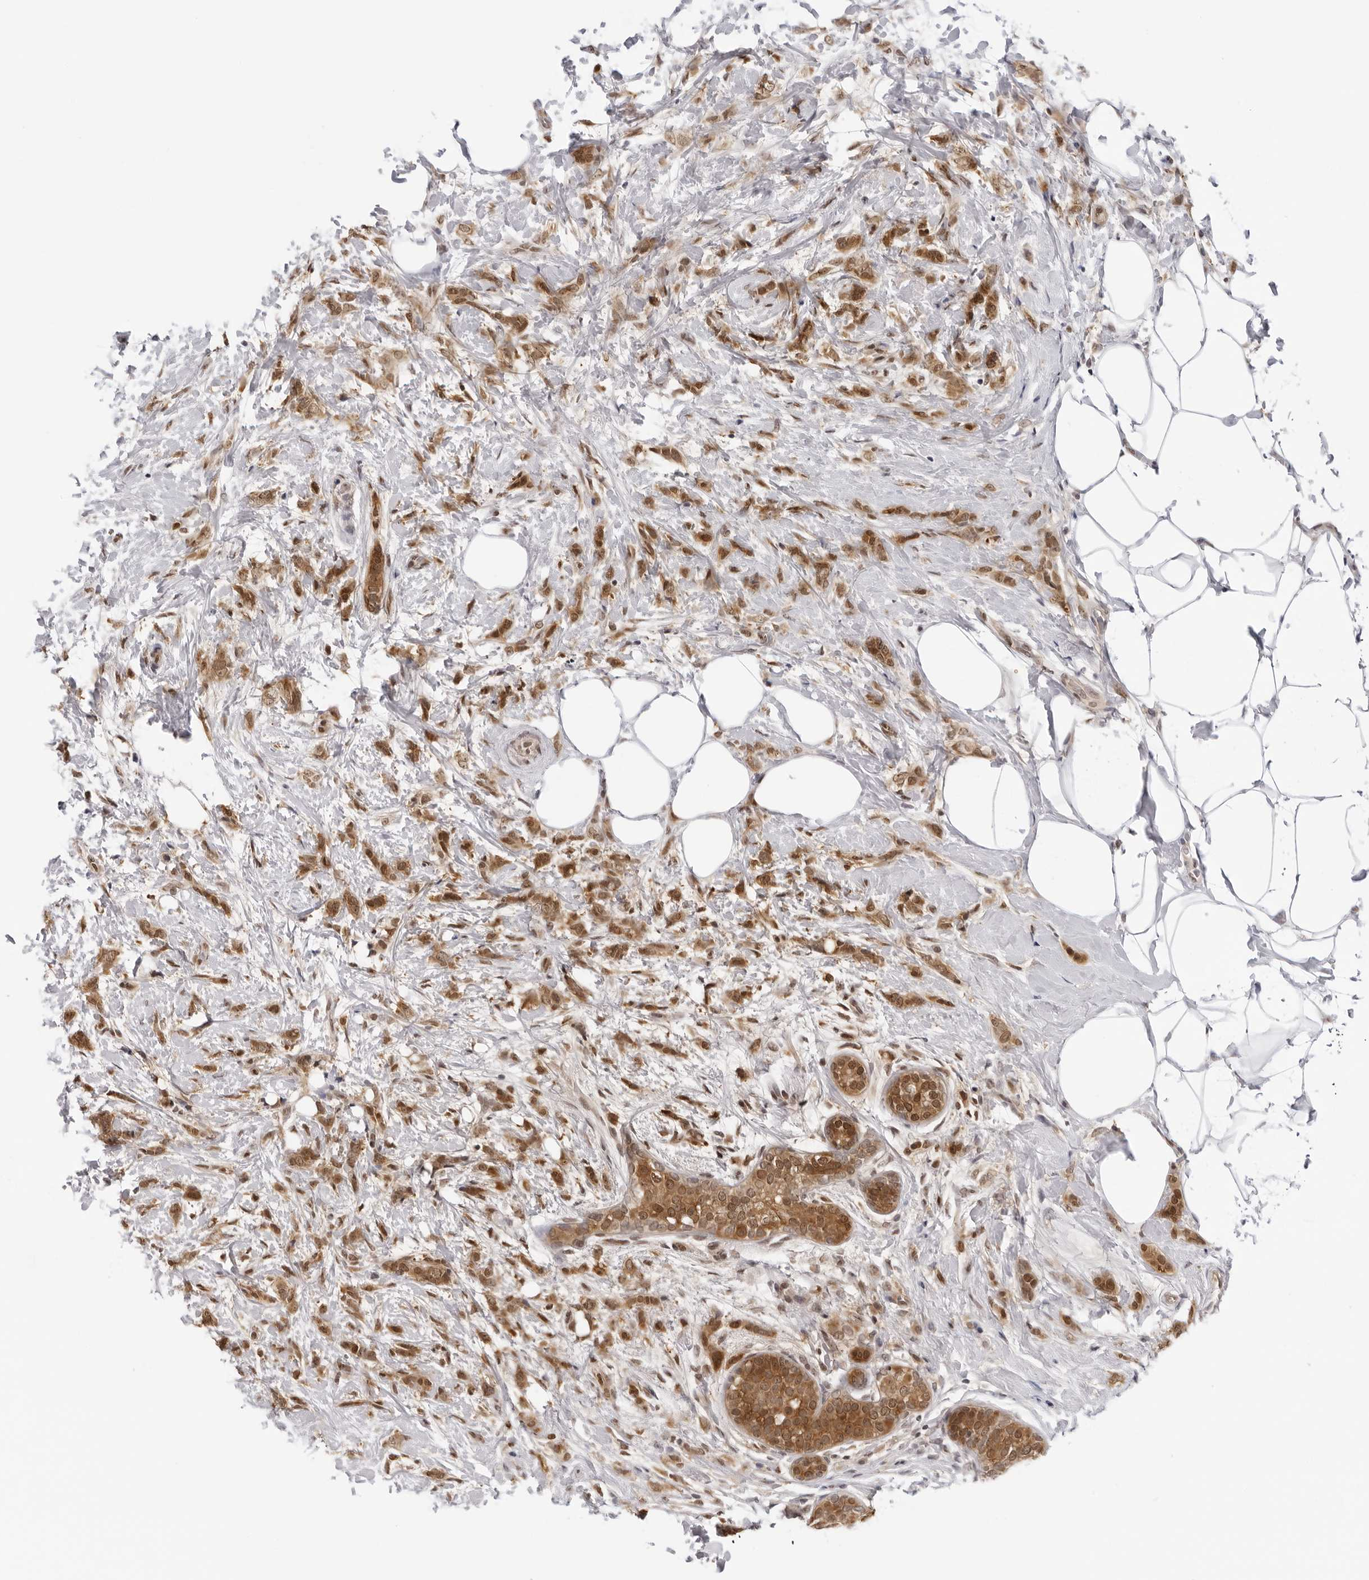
{"staining": {"intensity": "moderate", "quantity": ">75%", "location": "cytoplasmic/membranous,nuclear"}, "tissue": "breast cancer", "cell_type": "Tumor cells", "image_type": "cancer", "snomed": [{"axis": "morphology", "description": "Lobular carcinoma, in situ"}, {"axis": "morphology", "description": "Lobular carcinoma"}, {"axis": "topography", "description": "Breast"}], "caption": "IHC photomicrograph of human breast cancer stained for a protein (brown), which shows medium levels of moderate cytoplasmic/membranous and nuclear positivity in about >75% of tumor cells.", "gene": "WDR77", "patient": {"sex": "female", "age": 41}}